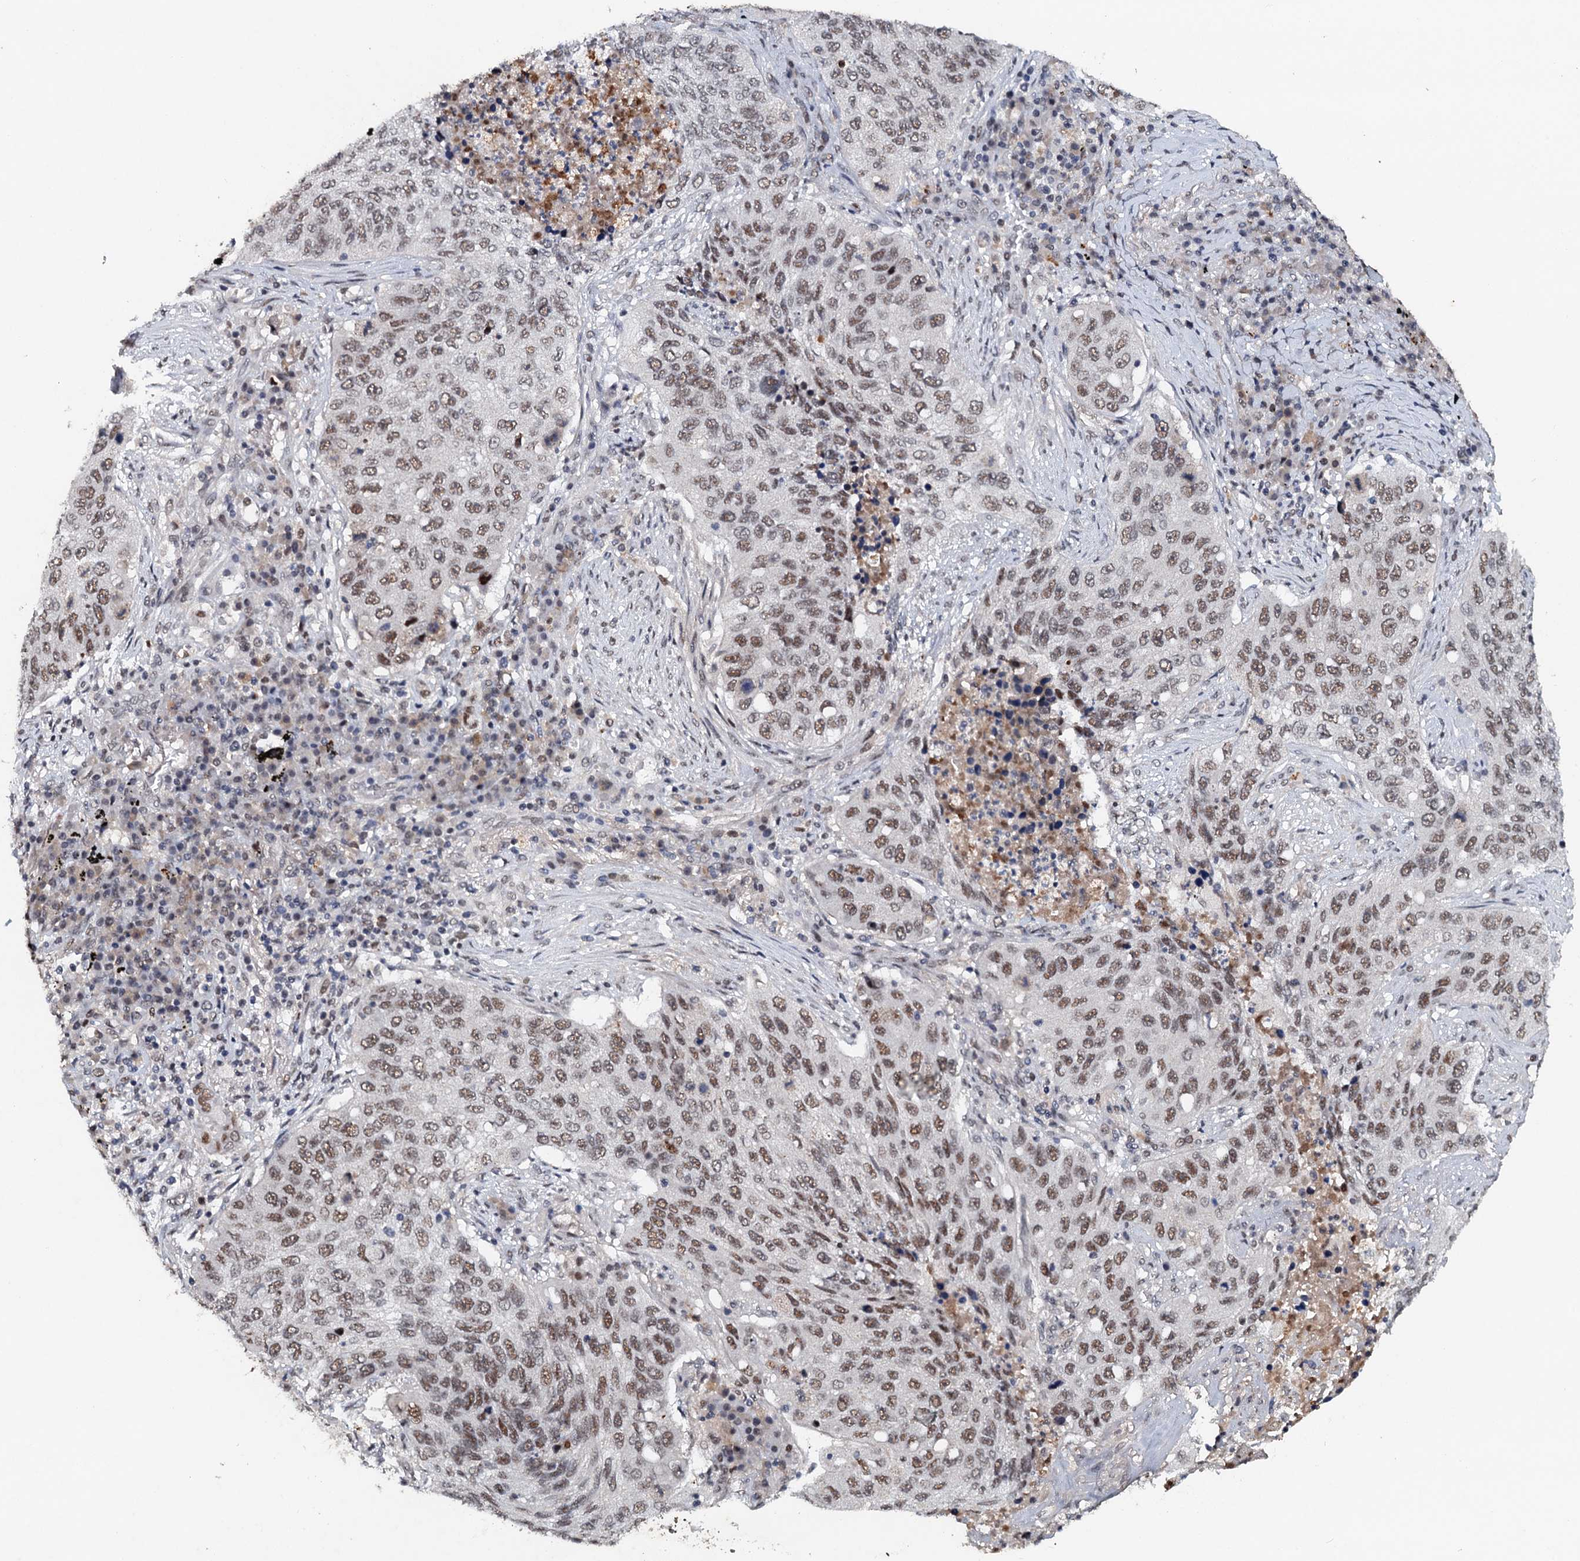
{"staining": {"intensity": "moderate", "quantity": ">75%", "location": "nuclear"}, "tissue": "lung cancer", "cell_type": "Tumor cells", "image_type": "cancer", "snomed": [{"axis": "morphology", "description": "Squamous cell carcinoma, NOS"}, {"axis": "topography", "description": "Lung"}], "caption": "About >75% of tumor cells in human lung cancer display moderate nuclear protein expression as visualized by brown immunohistochemical staining.", "gene": "CSTF3", "patient": {"sex": "female", "age": 63}}